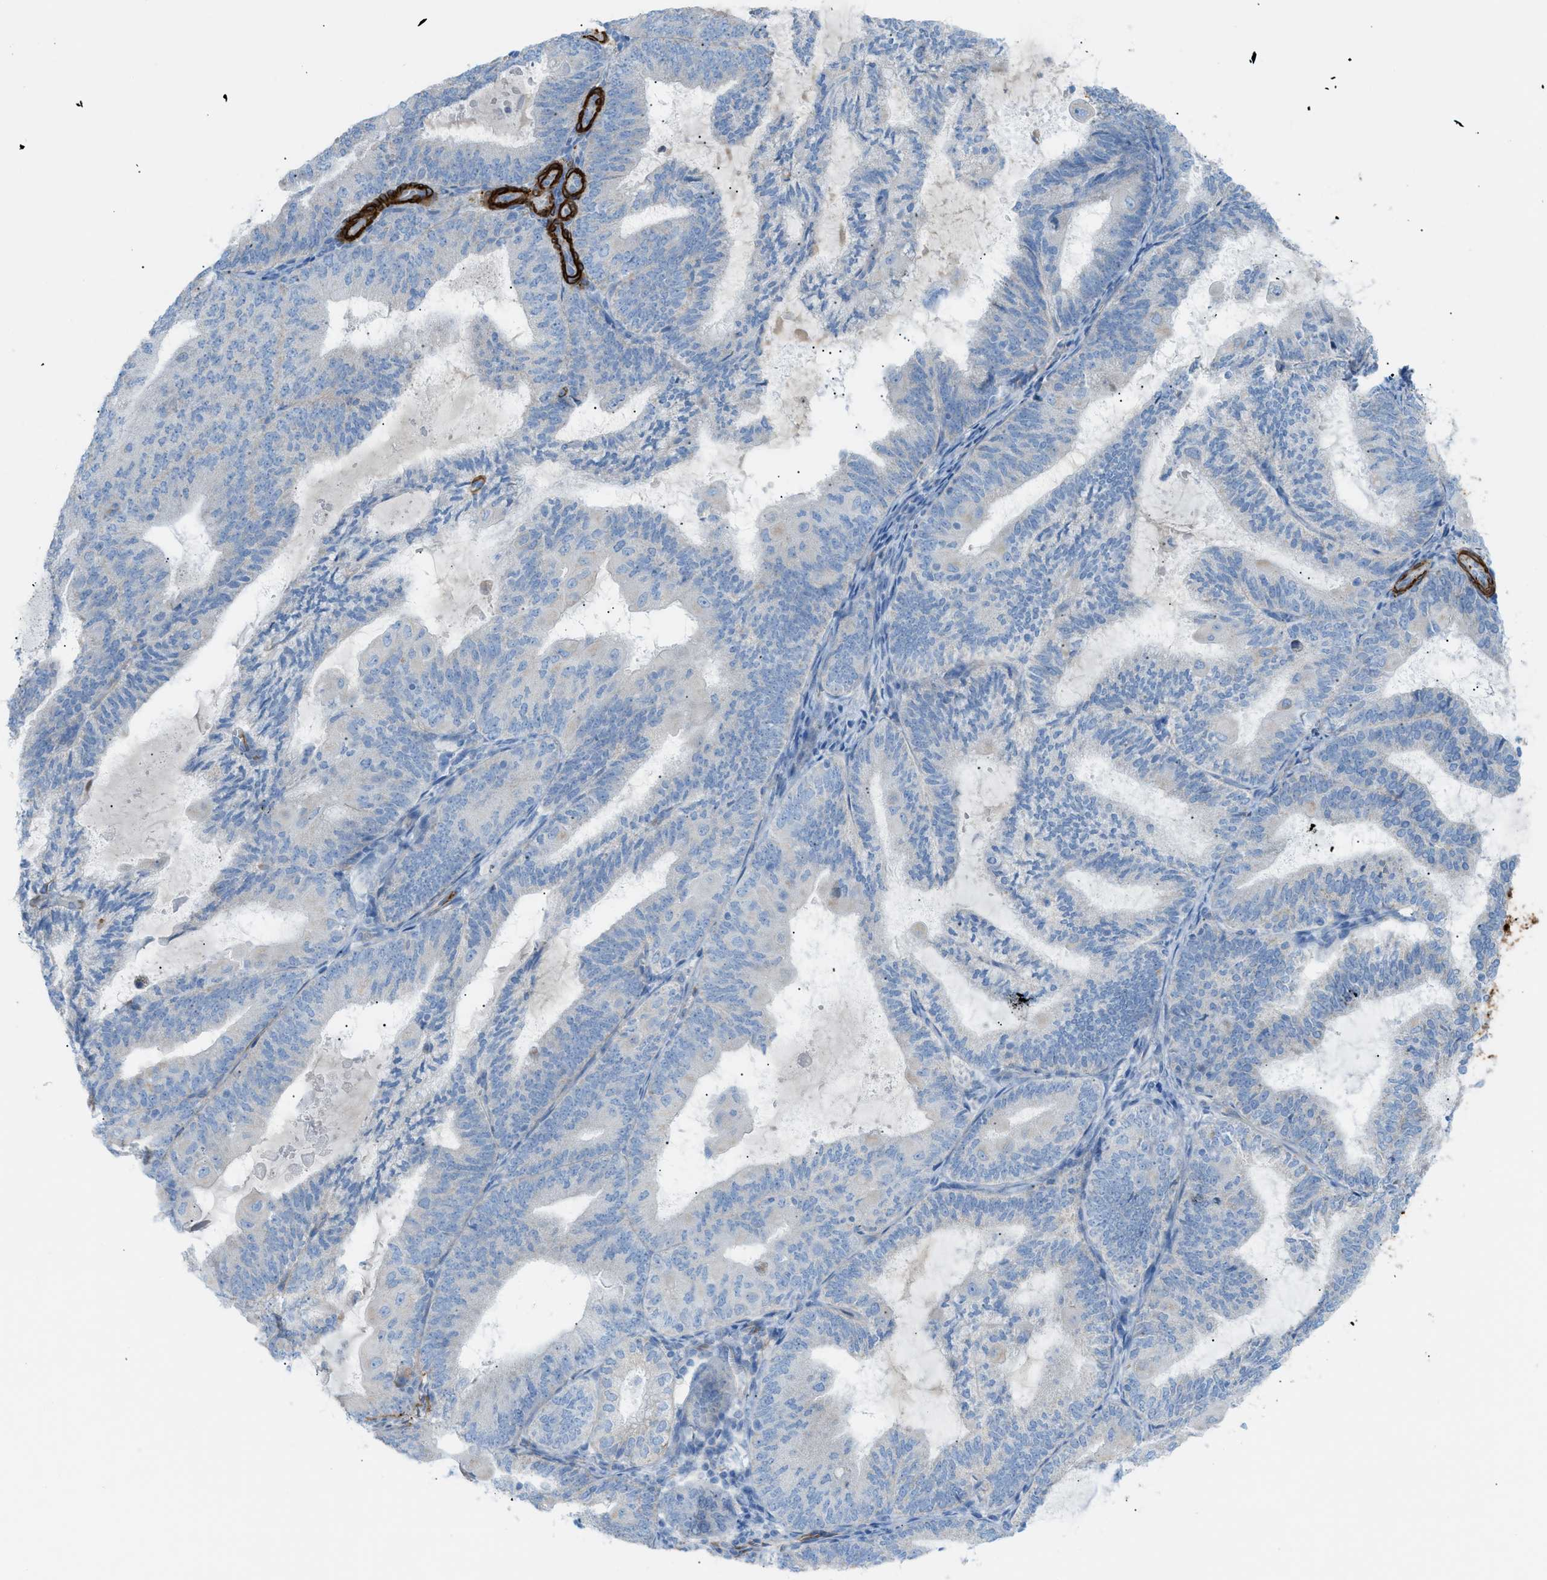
{"staining": {"intensity": "negative", "quantity": "none", "location": "none"}, "tissue": "endometrial cancer", "cell_type": "Tumor cells", "image_type": "cancer", "snomed": [{"axis": "morphology", "description": "Adenocarcinoma, NOS"}, {"axis": "topography", "description": "Endometrium"}], "caption": "Tumor cells are negative for brown protein staining in endometrial adenocarcinoma.", "gene": "MYH11", "patient": {"sex": "female", "age": 81}}